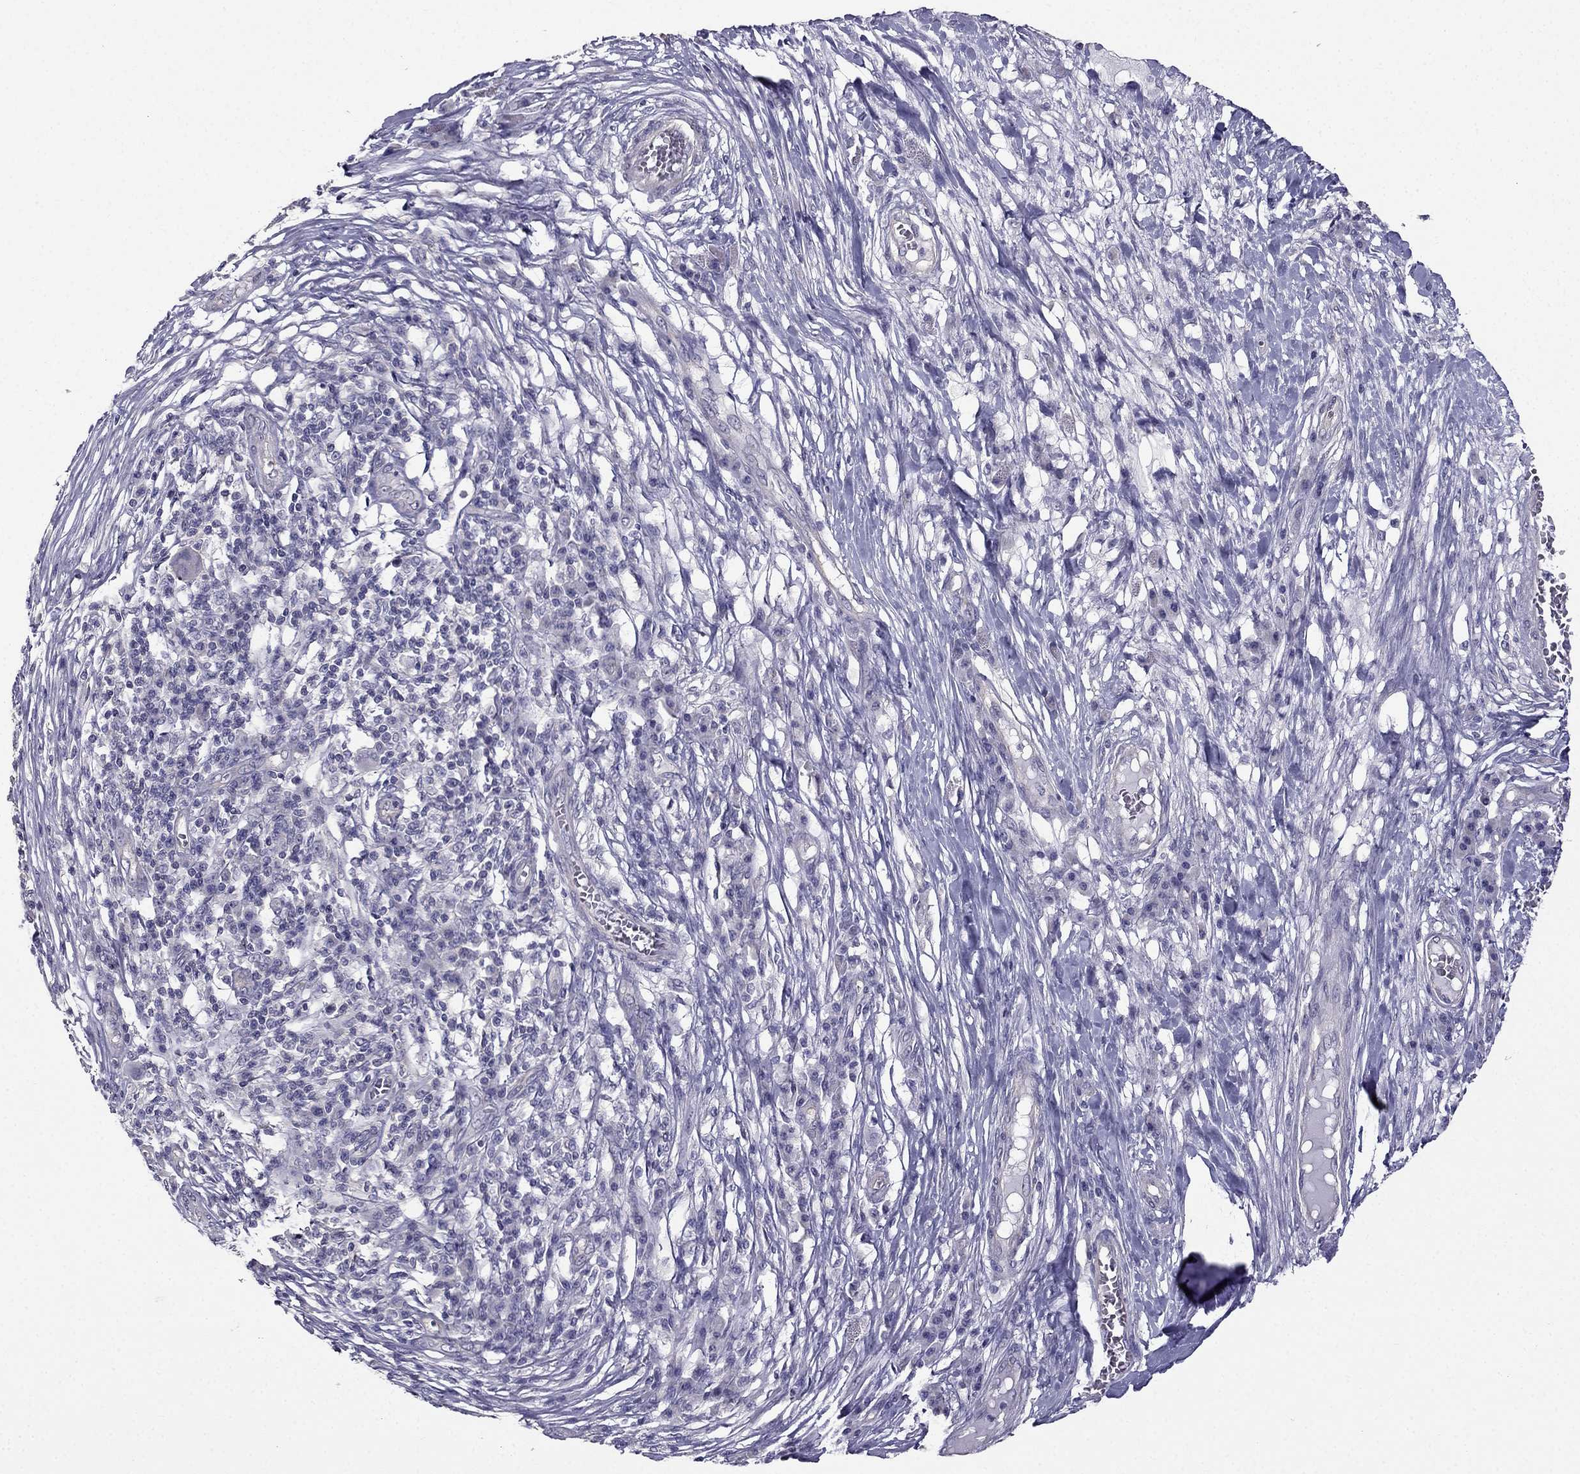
{"staining": {"intensity": "negative", "quantity": "none", "location": "none"}, "tissue": "melanoma", "cell_type": "Tumor cells", "image_type": "cancer", "snomed": [{"axis": "morphology", "description": "Malignant melanoma, NOS"}, {"axis": "topography", "description": "Skin"}], "caption": "This is an immunohistochemistry histopathology image of malignant melanoma. There is no positivity in tumor cells.", "gene": "HSFX1", "patient": {"sex": "male", "age": 53}}